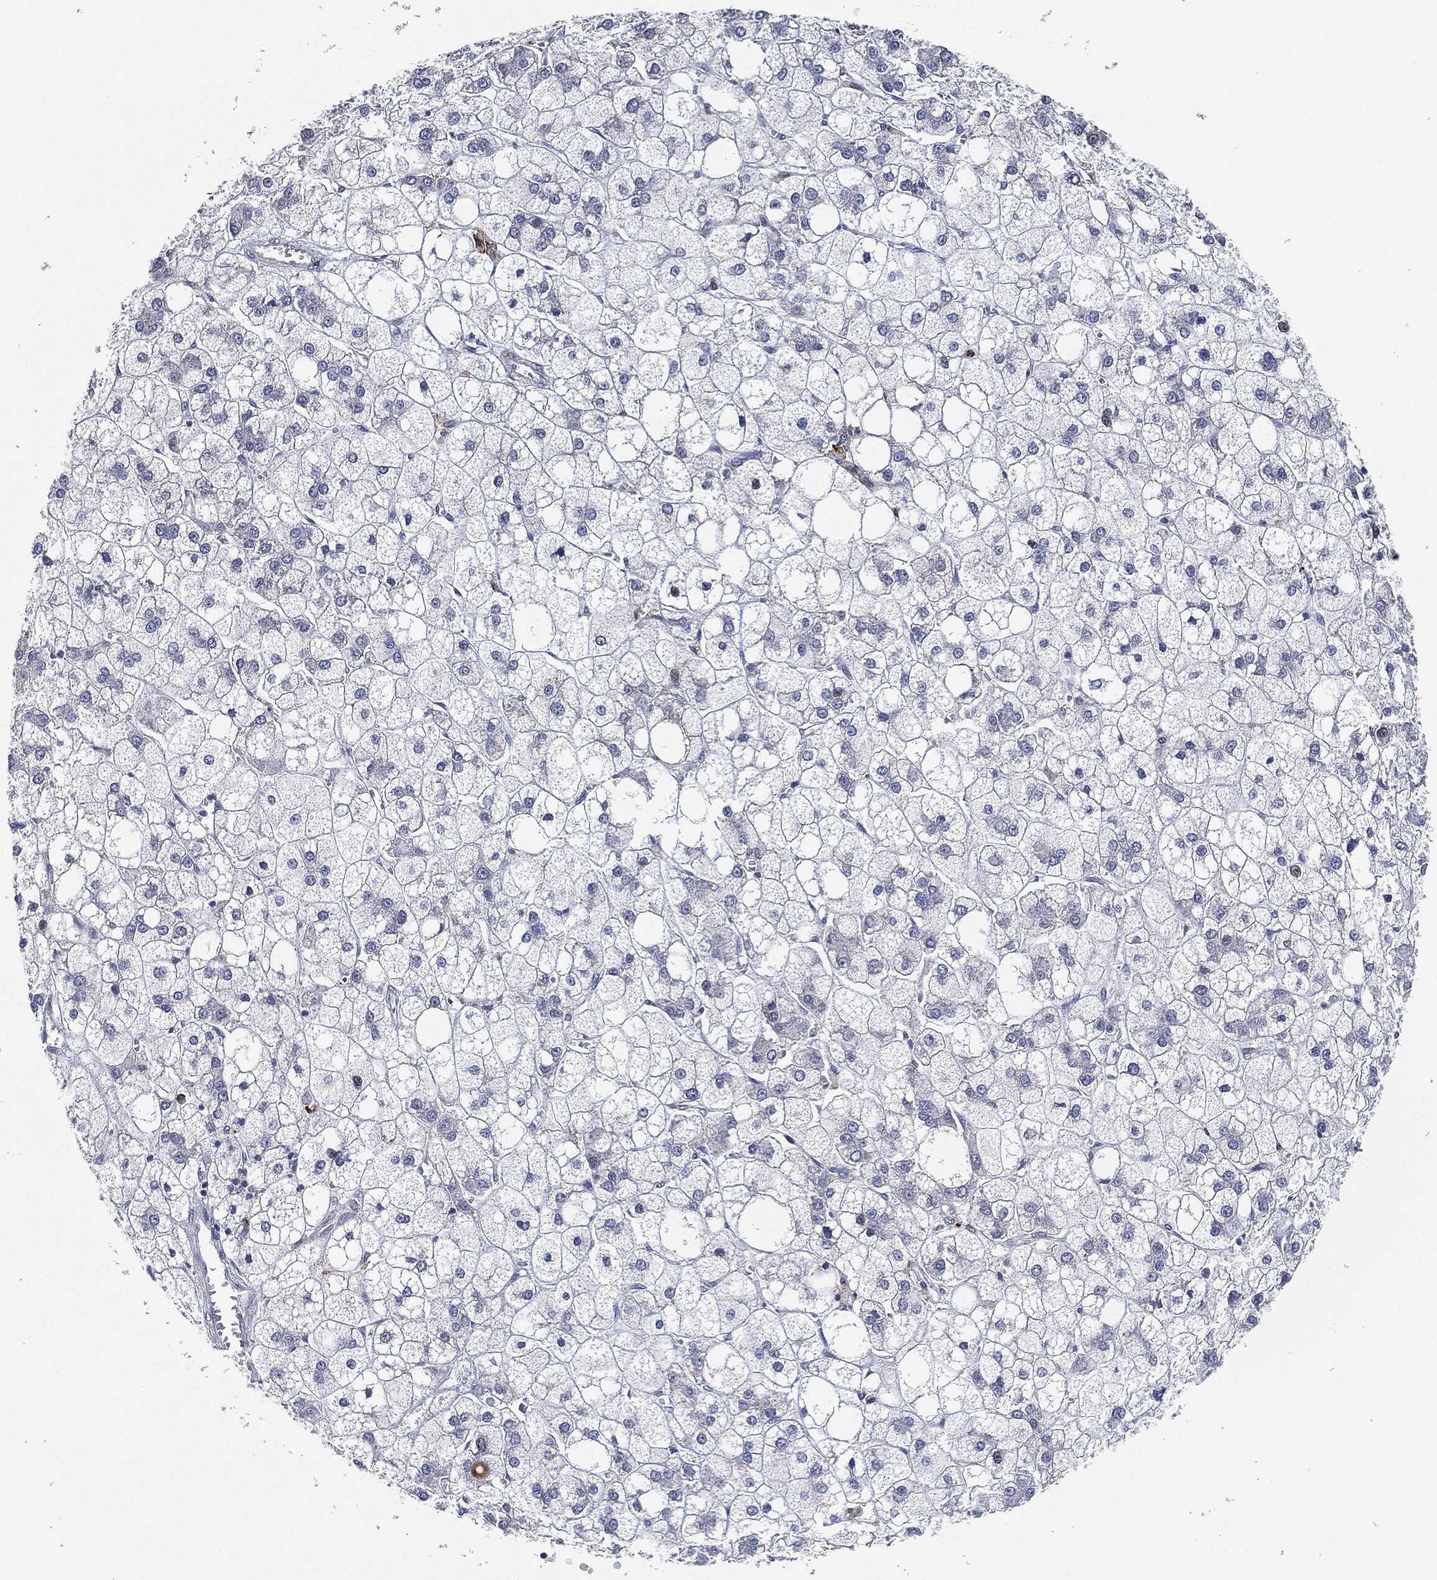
{"staining": {"intensity": "negative", "quantity": "none", "location": "none"}, "tissue": "liver cancer", "cell_type": "Tumor cells", "image_type": "cancer", "snomed": [{"axis": "morphology", "description": "Carcinoma, Hepatocellular, NOS"}, {"axis": "topography", "description": "Liver"}], "caption": "This is an IHC histopathology image of human hepatocellular carcinoma (liver). There is no staining in tumor cells.", "gene": "NANOS3", "patient": {"sex": "male", "age": 73}}